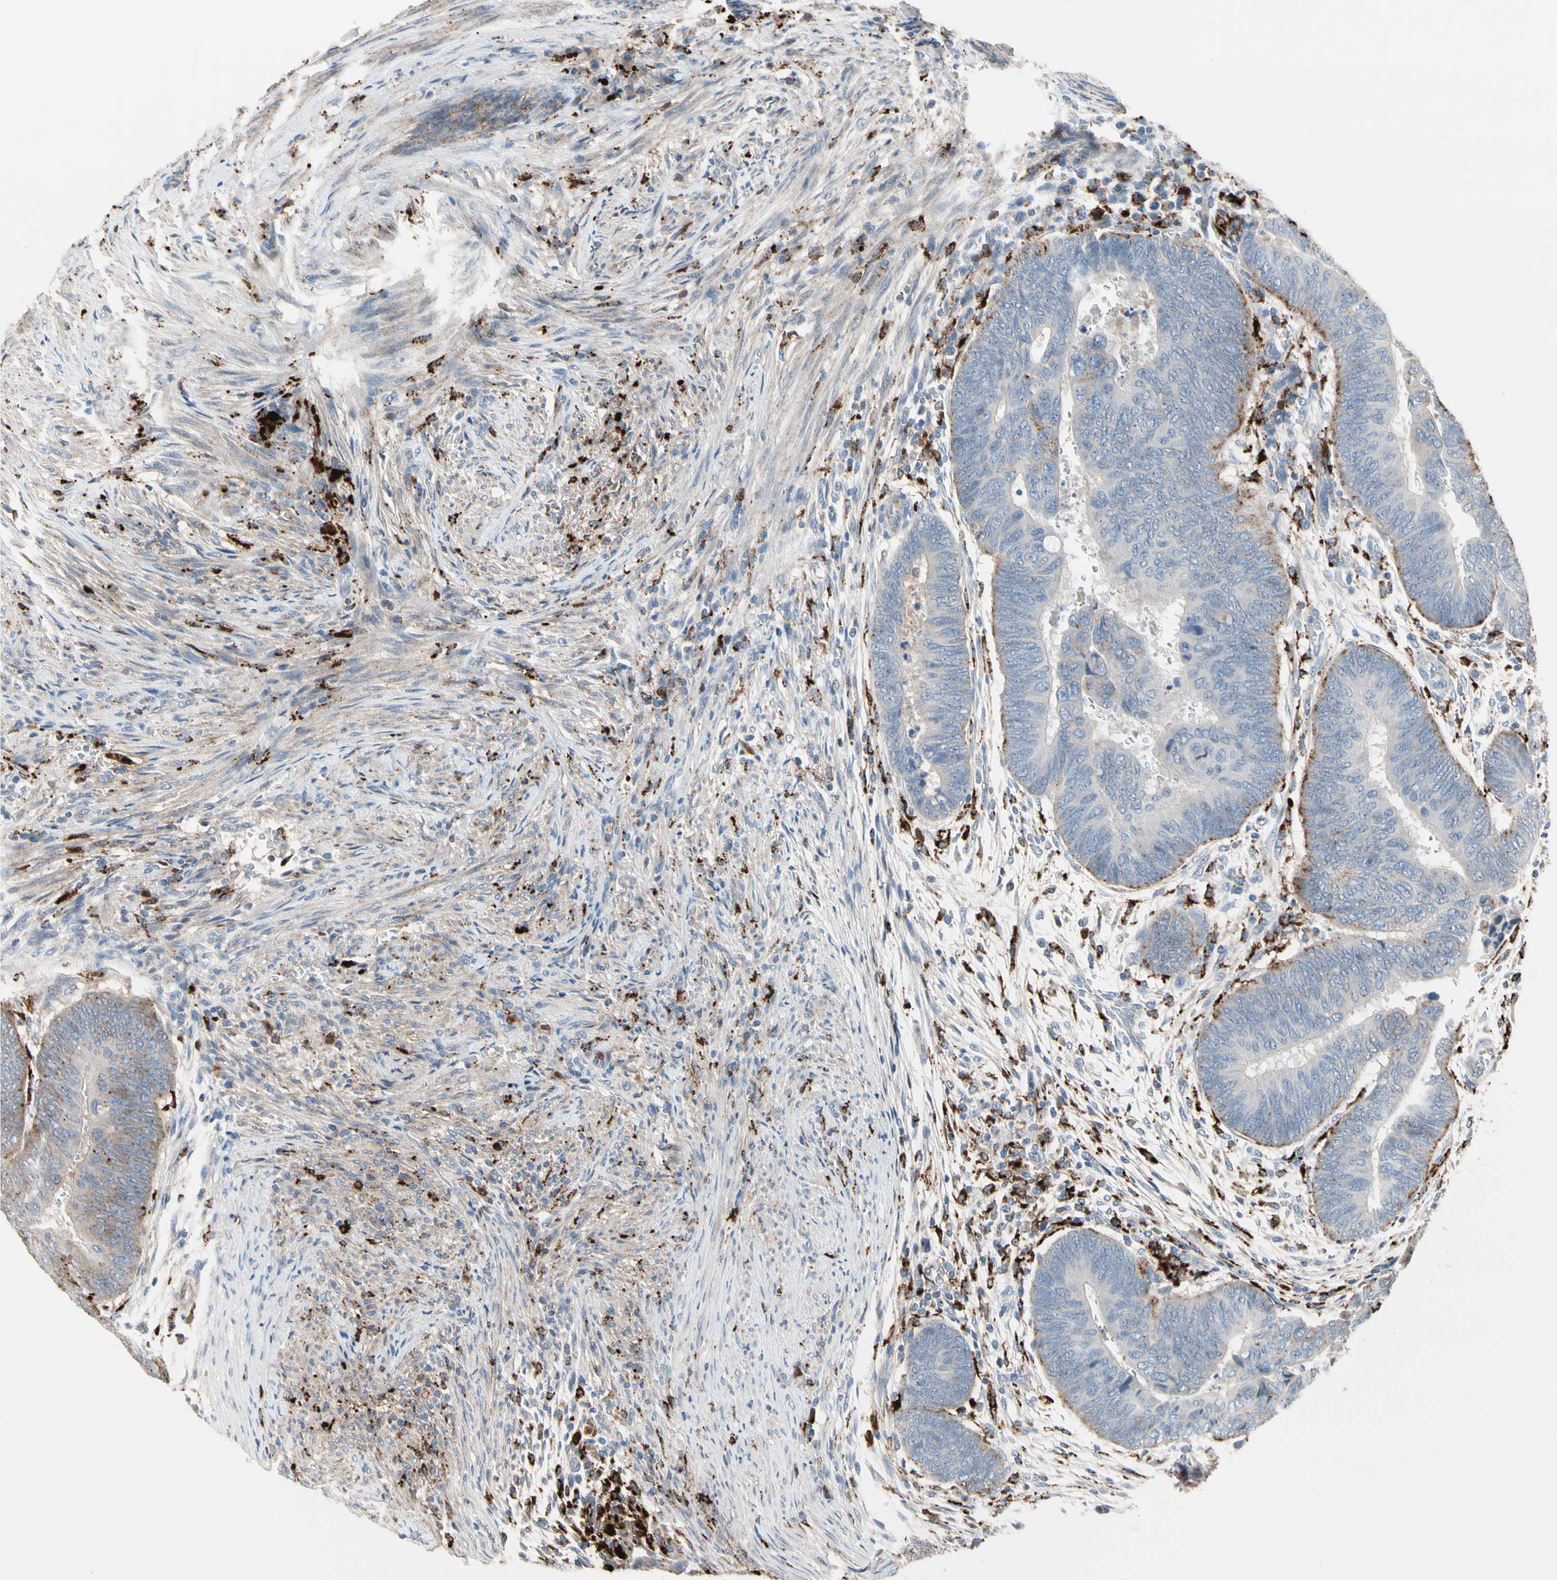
{"staining": {"intensity": "moderate", "quantity": "<25%", "location": "cytoplasmic/membranous"}, "tissue": "colorectal cancer", "cell_type": "Tumor cells", "image_type": "cancer", "snomed": [{"axis": "morphology", "description": "Normal tissue, NOS"}, {"axis": "morphology", "description": "Adenocarcinoma, NOS"}, {"axis": "topography", "description": "Rectum"}, {"axis": "topography", "description": "Peripheral nerve tissue"}], "caption": "Colorectal adenocarcinoma tissue demonstrates moderate cytoplasmic/membranous staining in about <25% of tumor cells, visualized by immunohistochemistry. (Stains: DAB (3,3'-diaminobenzidine) in brown, nuclei in blue, Microscopy: brightfield microscopy at high magnification).", "gene": "GM2A", "patient": {"sex": "male", "age": 92}}